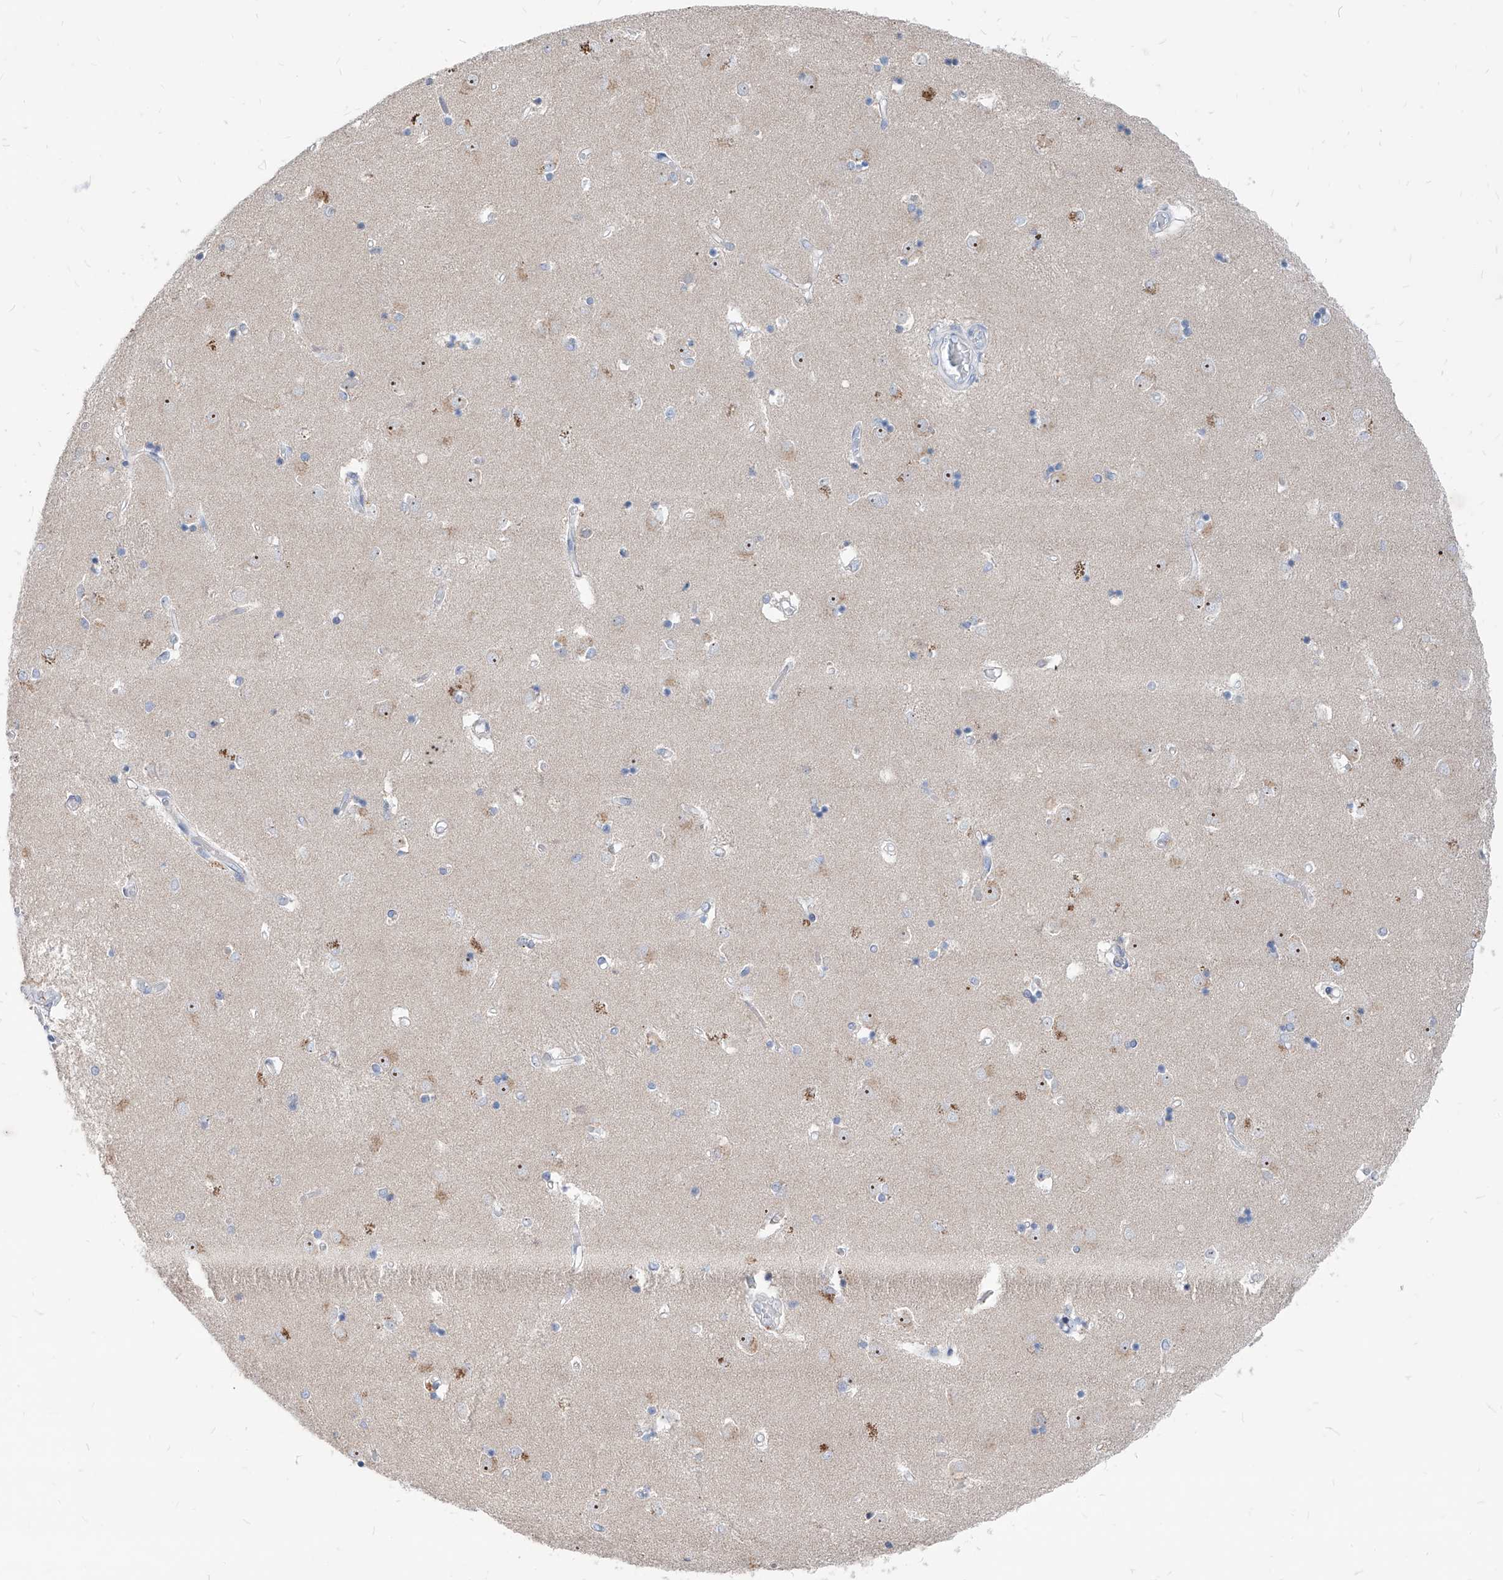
{"staining": {"intensity": "negative", "quantity": "none", "location": "none"}, "tissue": "caudate", "cell_type": "Glial cells", "image_type": "normal", "snomed": [{"axis": "morphology", "description": "Normal tissue, NOS"}, {"axis": "topography", "description": "Lateral ventricle wall"}], "caption": "Immunohistochemistry (IHC) image of unremarkable caudate: caudate stained with DAB reveals no significant protein expression in glial cells. (DAB immunohistochemistry (IHC) with hematoxylin counter stain).", "gene": "AGPS", "patient": {"sex": "male", "age": 45}}